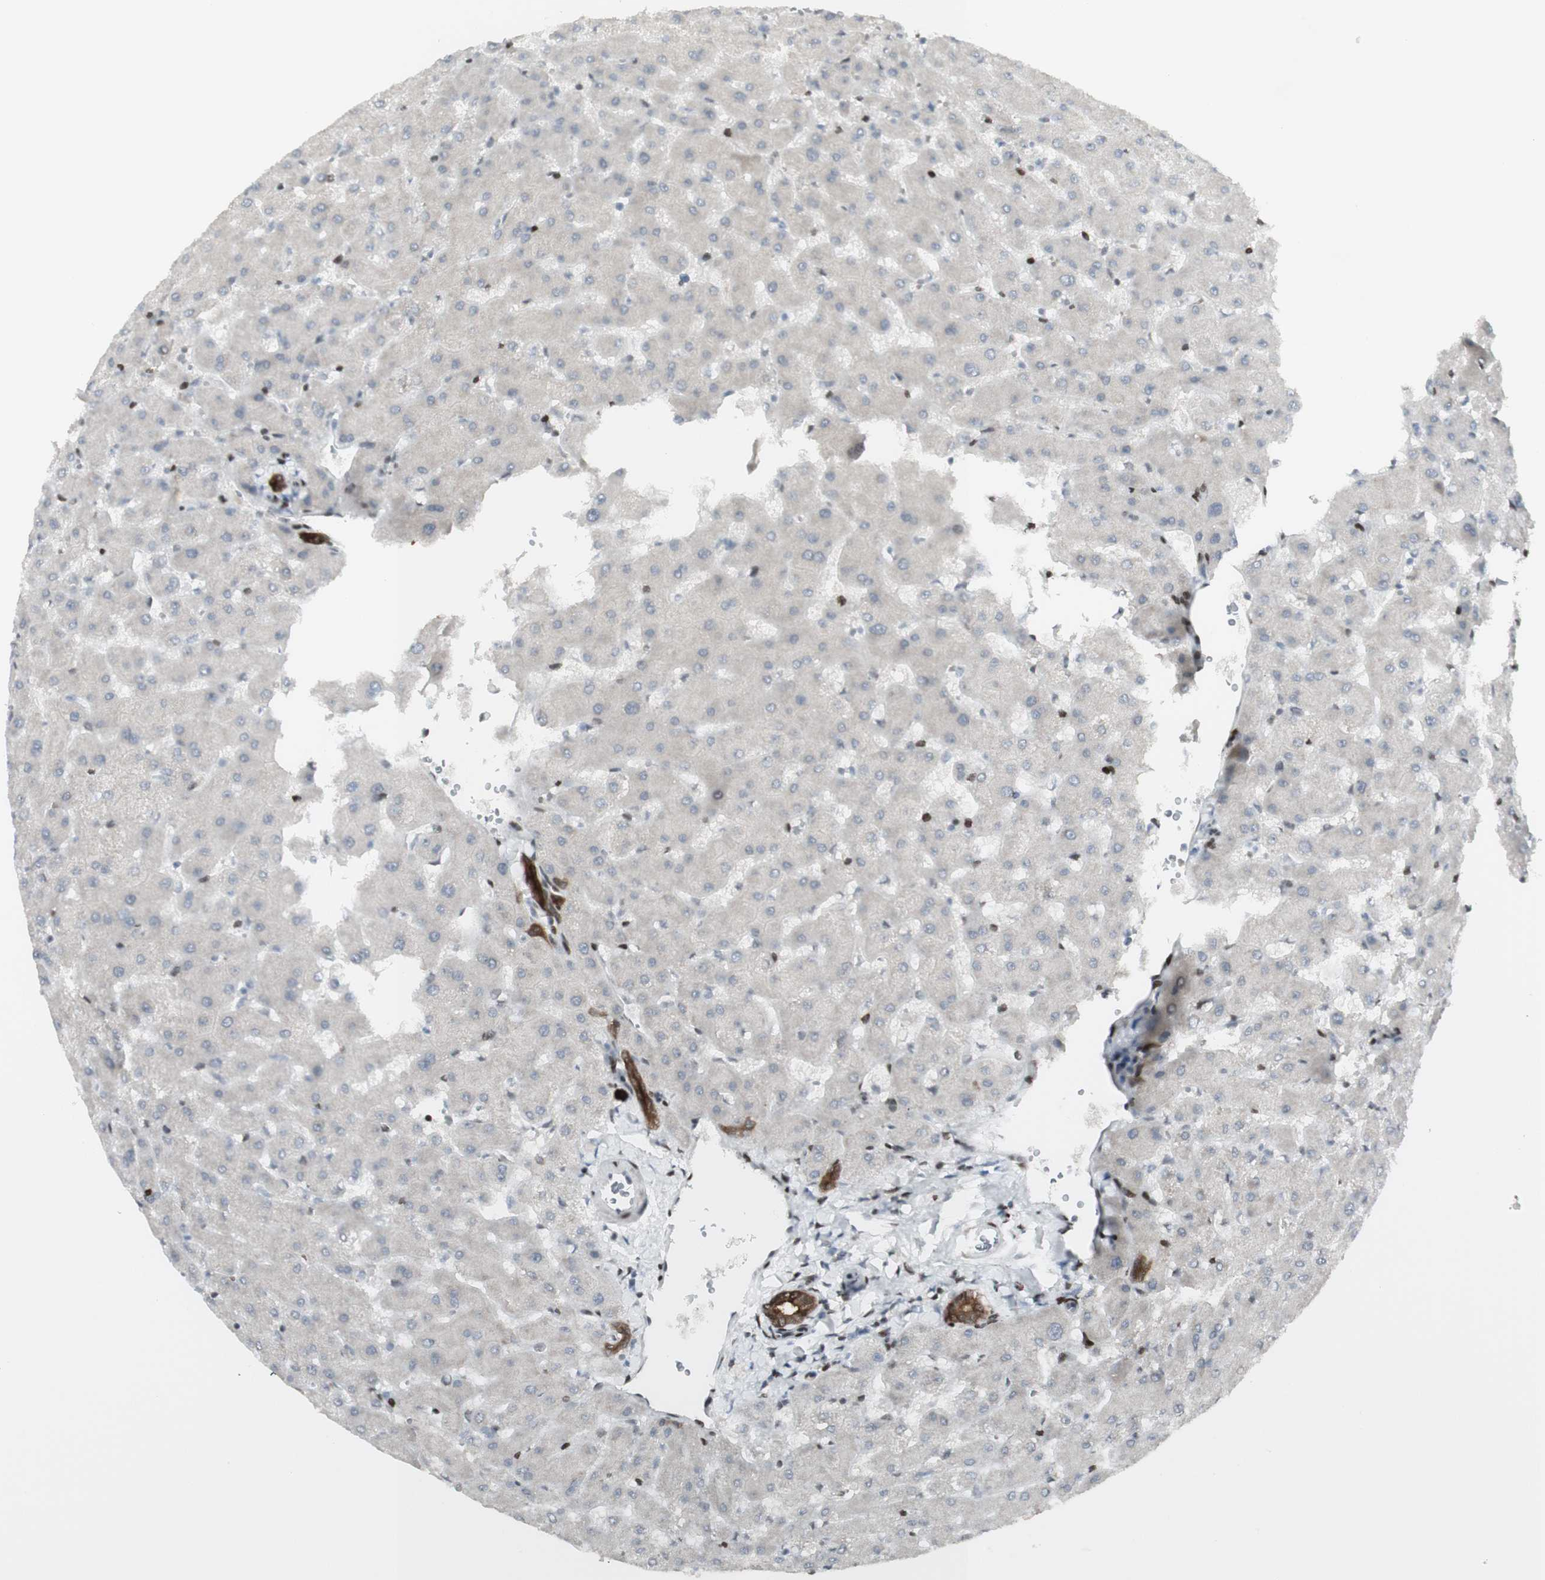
{"staining": {"intensity": "strong", "quantity": ">75%", "location": "cytoplasmic/membranous"}, "tissue": "liver", "cell_type": "Cholangiocytes", "image_type": "normal", "snomed": [{"axis": "morphology", "description": "Normal tissue, NOS"}, {"axis": "topography", "description": "Liver"}], "caption": "Approximately >75% of cholangiocytes in benign human liver reveal strong cytoplasmic/membranous protein staining as visualized by brown immunohistochemical staining.", "gene": "C1orf116", "patient": {"sex": "female", "age": 63}}